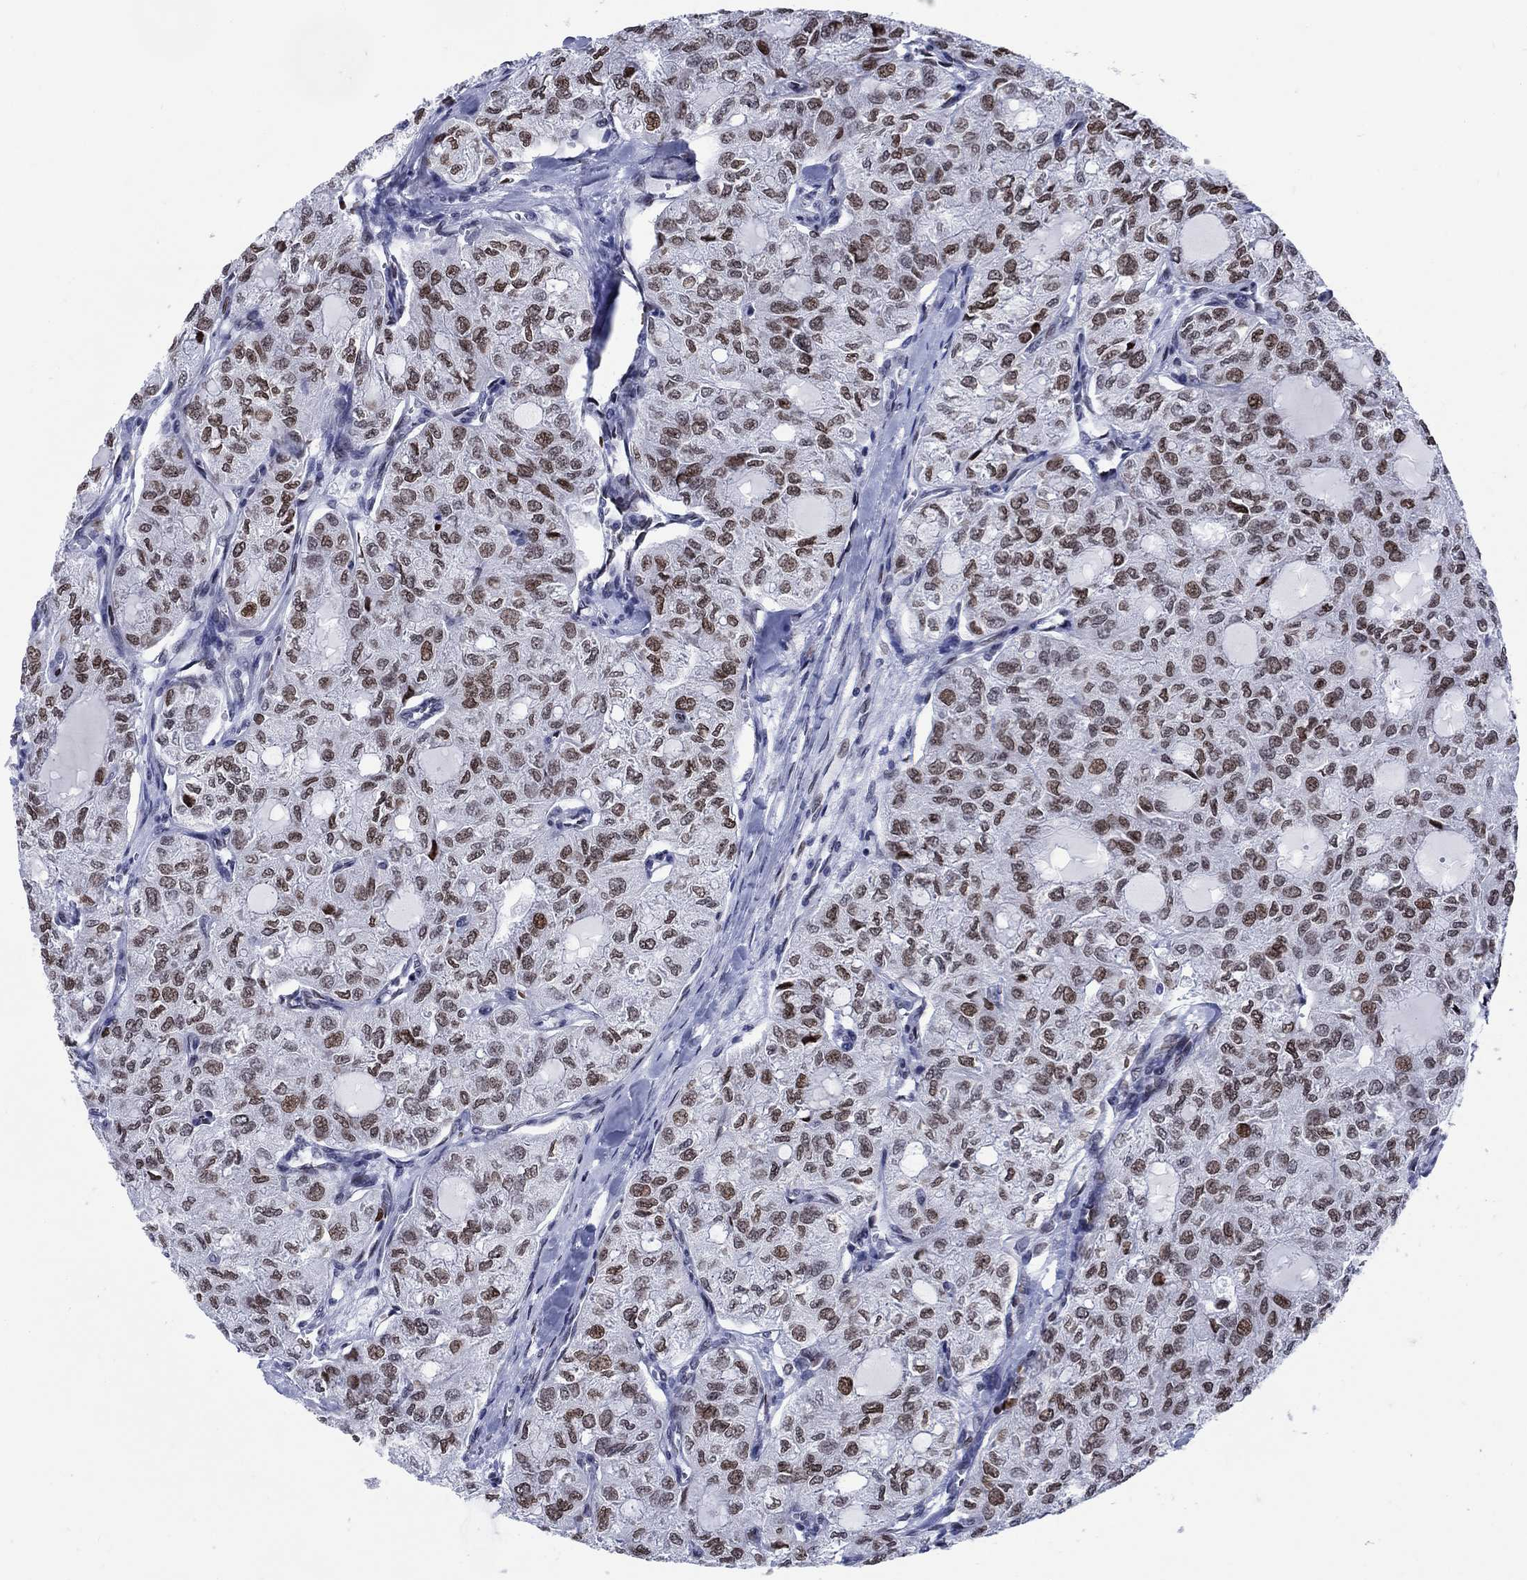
{"staining": {"intensity": "weak", "quantity": "25%-75%", "location": "nuclear"}, "tissue": "thyroid cancer", "cell_type": "Tumor cells", "image_type": "cancer", "snomed": [{"axis": "morphology", "description": "Follicular adenoma carcinoma, NOS"}, {"axis": "topography", "description": "Thyroid gland"}], "caption": "This is an image of IHC staining of thyroid cancer, which shows weak expression in the nuclear of tumor cells.", "gene": "HMGA1", "patient": {"sex": "male", "age": 75}}